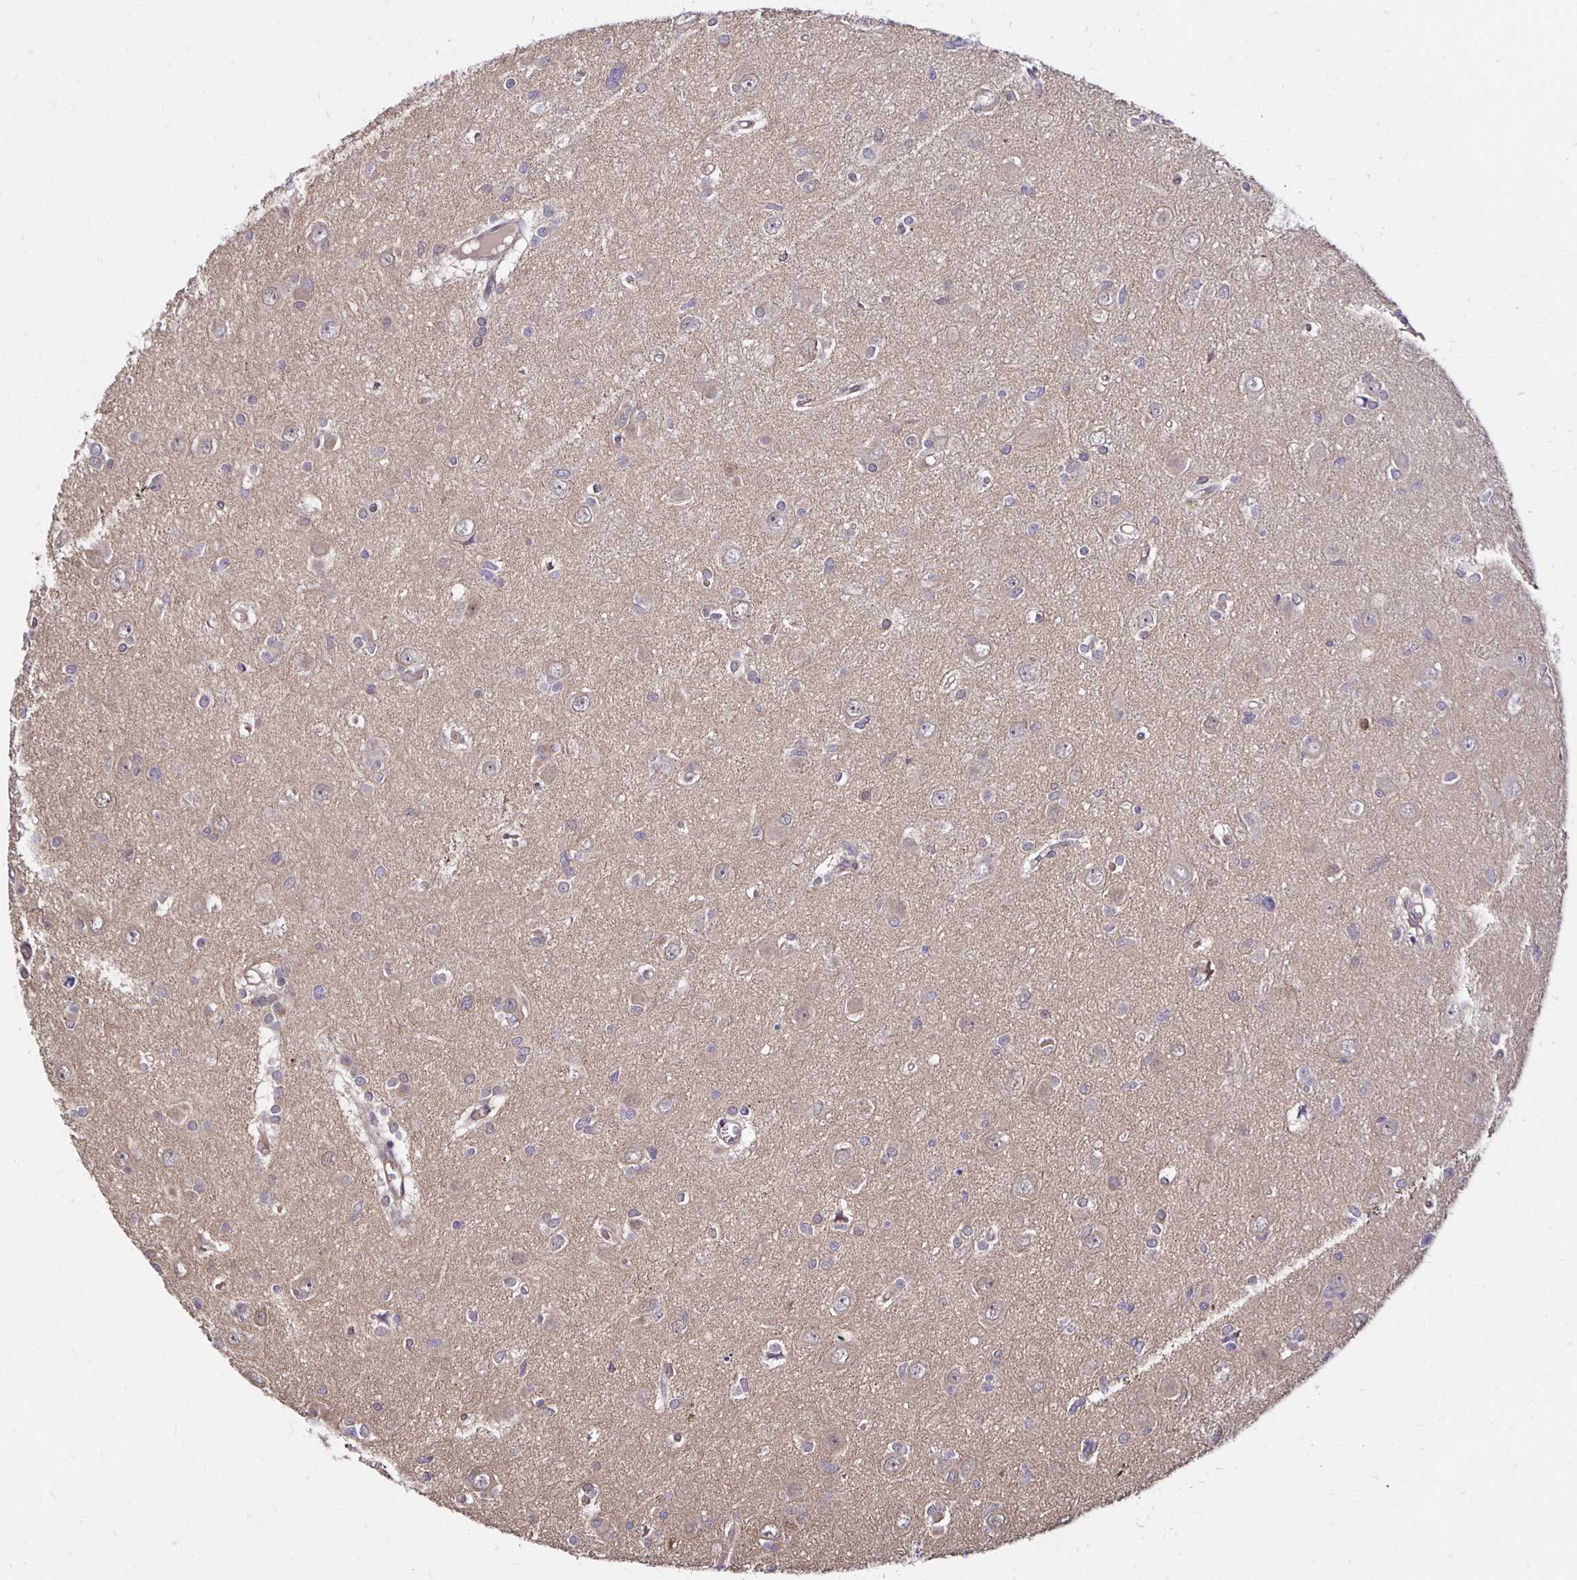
{"staining": {"intensity": "negative", "quantity": "none", "location": "none"}, "tissue": "glioma", "cell_type": "Tumor cells", "image_type": "cancer", "snomed": [{"axis": "morphology", "description": "Glioma, malignant, High grade"}, {"axis": "topography", "description": "Brain"}], "caption": "Protein analysis of malignant glioma (high-grade) exhibits no significant expression in tumor cells. (DAB immunohistochemistry with hematoxylin counter stain).", "gene": "TXN", "patient": {"sex": "male", "age": 23}}